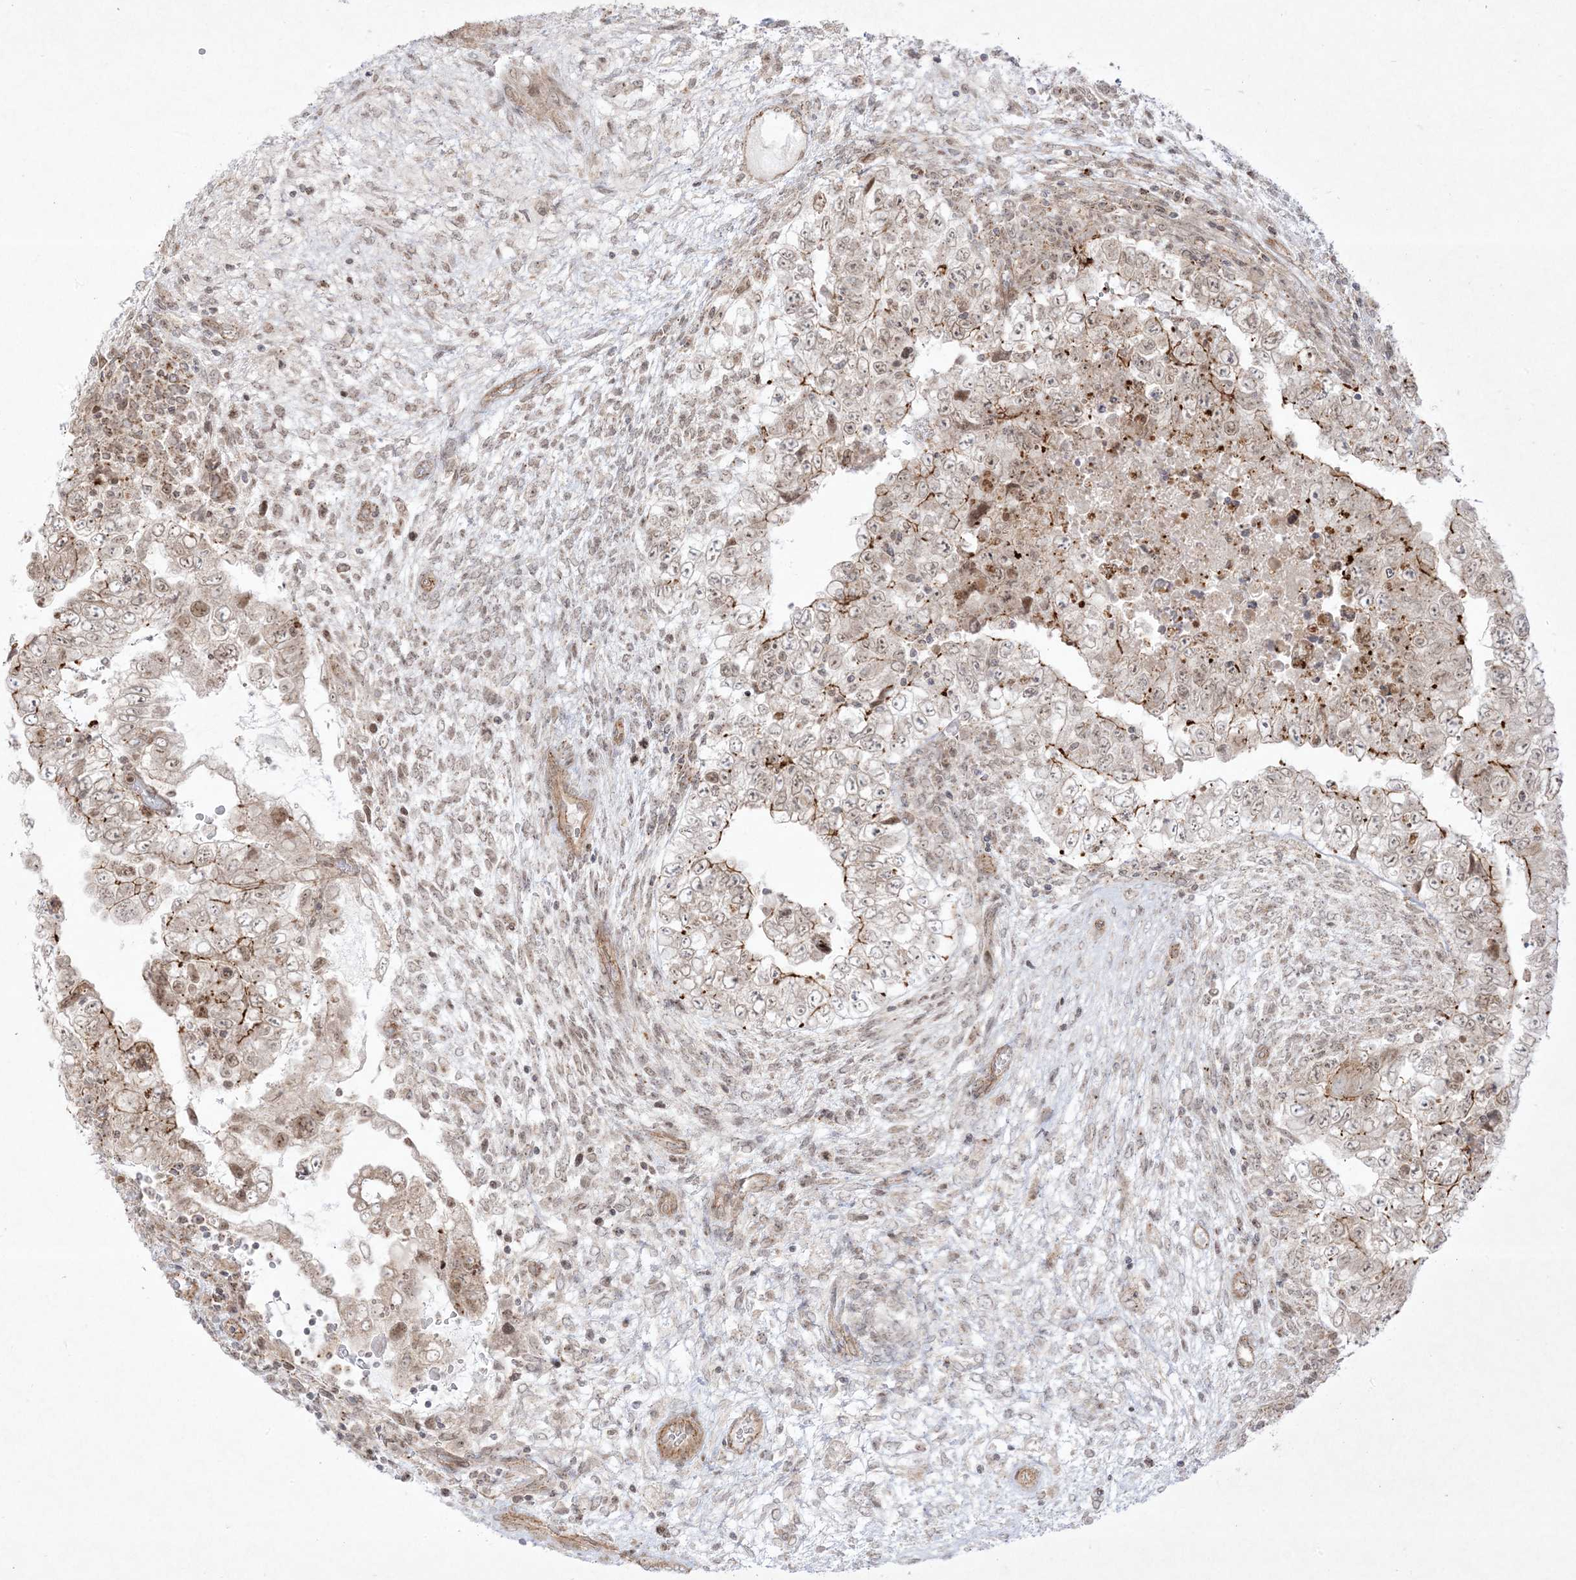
{"staining": {"intensity": "moderate", "quantity": "25%-75%", "location": "cytoplasmic/membranous,nuclear"}, "tissue": "testis cancer", "cell_type": "Tumor cells", "image_type": "cancer", "snomed": [{"axis": "morphology", "description": "Carcinoma, Embryonal, NOS"}, {"axis": "topography", "description": "Testis"}], "caption": "Protein staining by IHC reveals moderate cytoplasmic/membranous and nuclear positivity in approximately 25%-75% of tumor cells in embryonal carcinoma (testis).", "gene": "PTK6", "patient": {"sex": "male", "age": 37}}